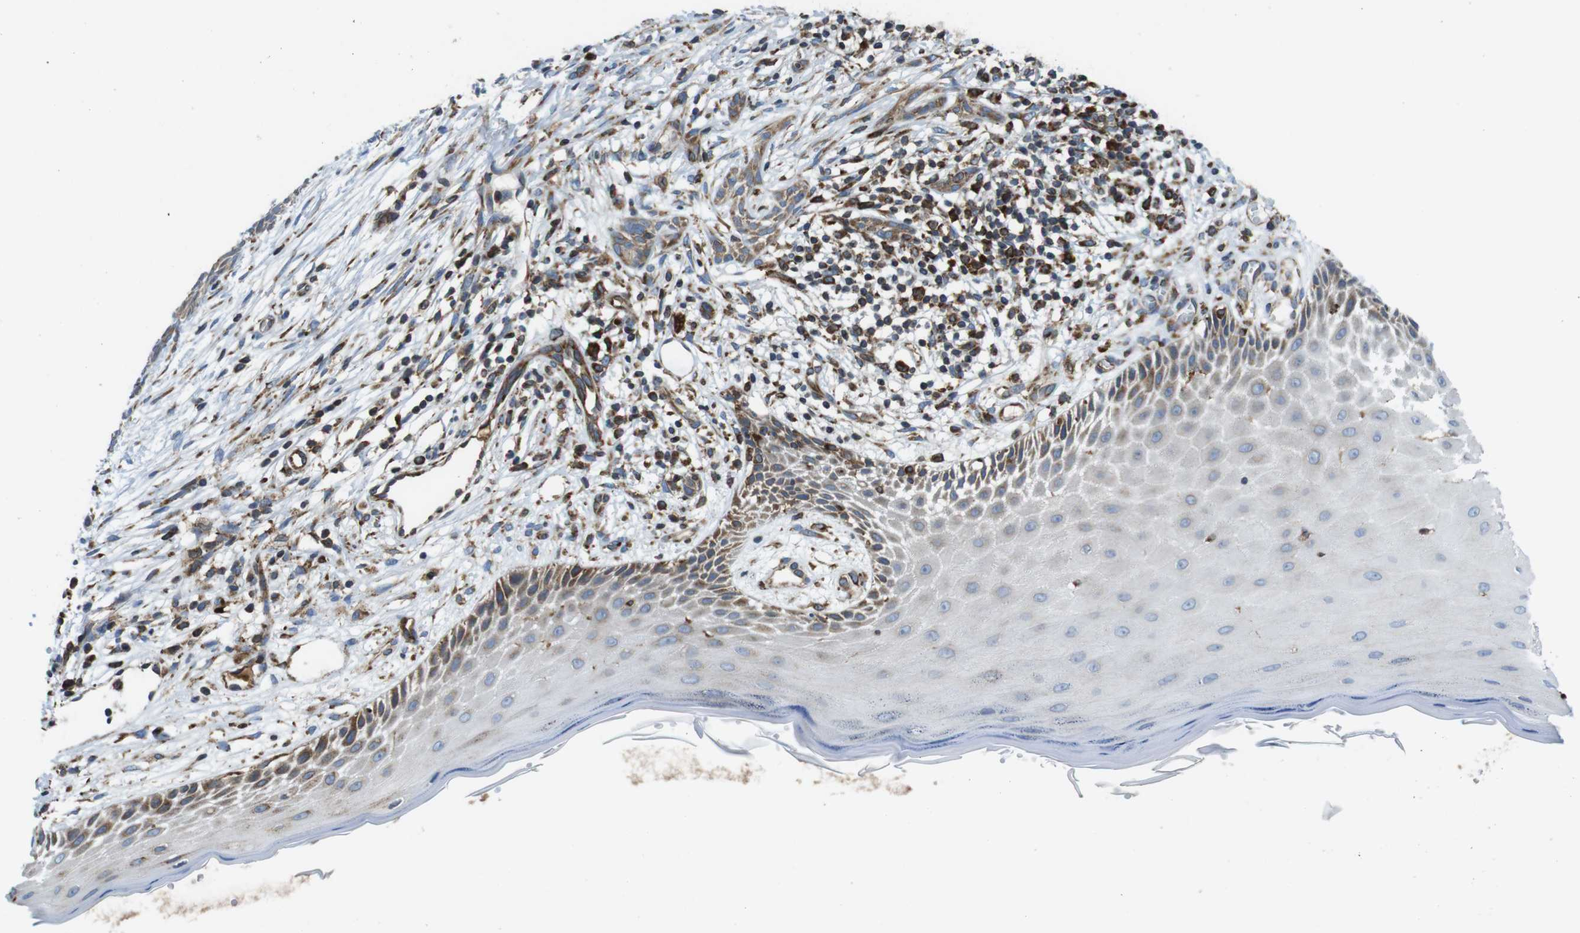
{"staining": {"intensity": "moderate", "quantity": "25%-75%", "location": "cytoplasmic/membranous"}, "tissue": "skin cancer", "cell_type": "Tumor cells", "image_type": "cancer", "snomed": [{"axis": "morphology", "description": "Basal cell carcinoma"}, {"axis": "topography", "description": "Skin"}], "caption": "Human skin cancer (basal cell carcinoma) stained with a protein marker demonstrates moderate staining in tumor cells.", "gene": "UGGT1", "patient": {"sex": "female", "age": 59}}